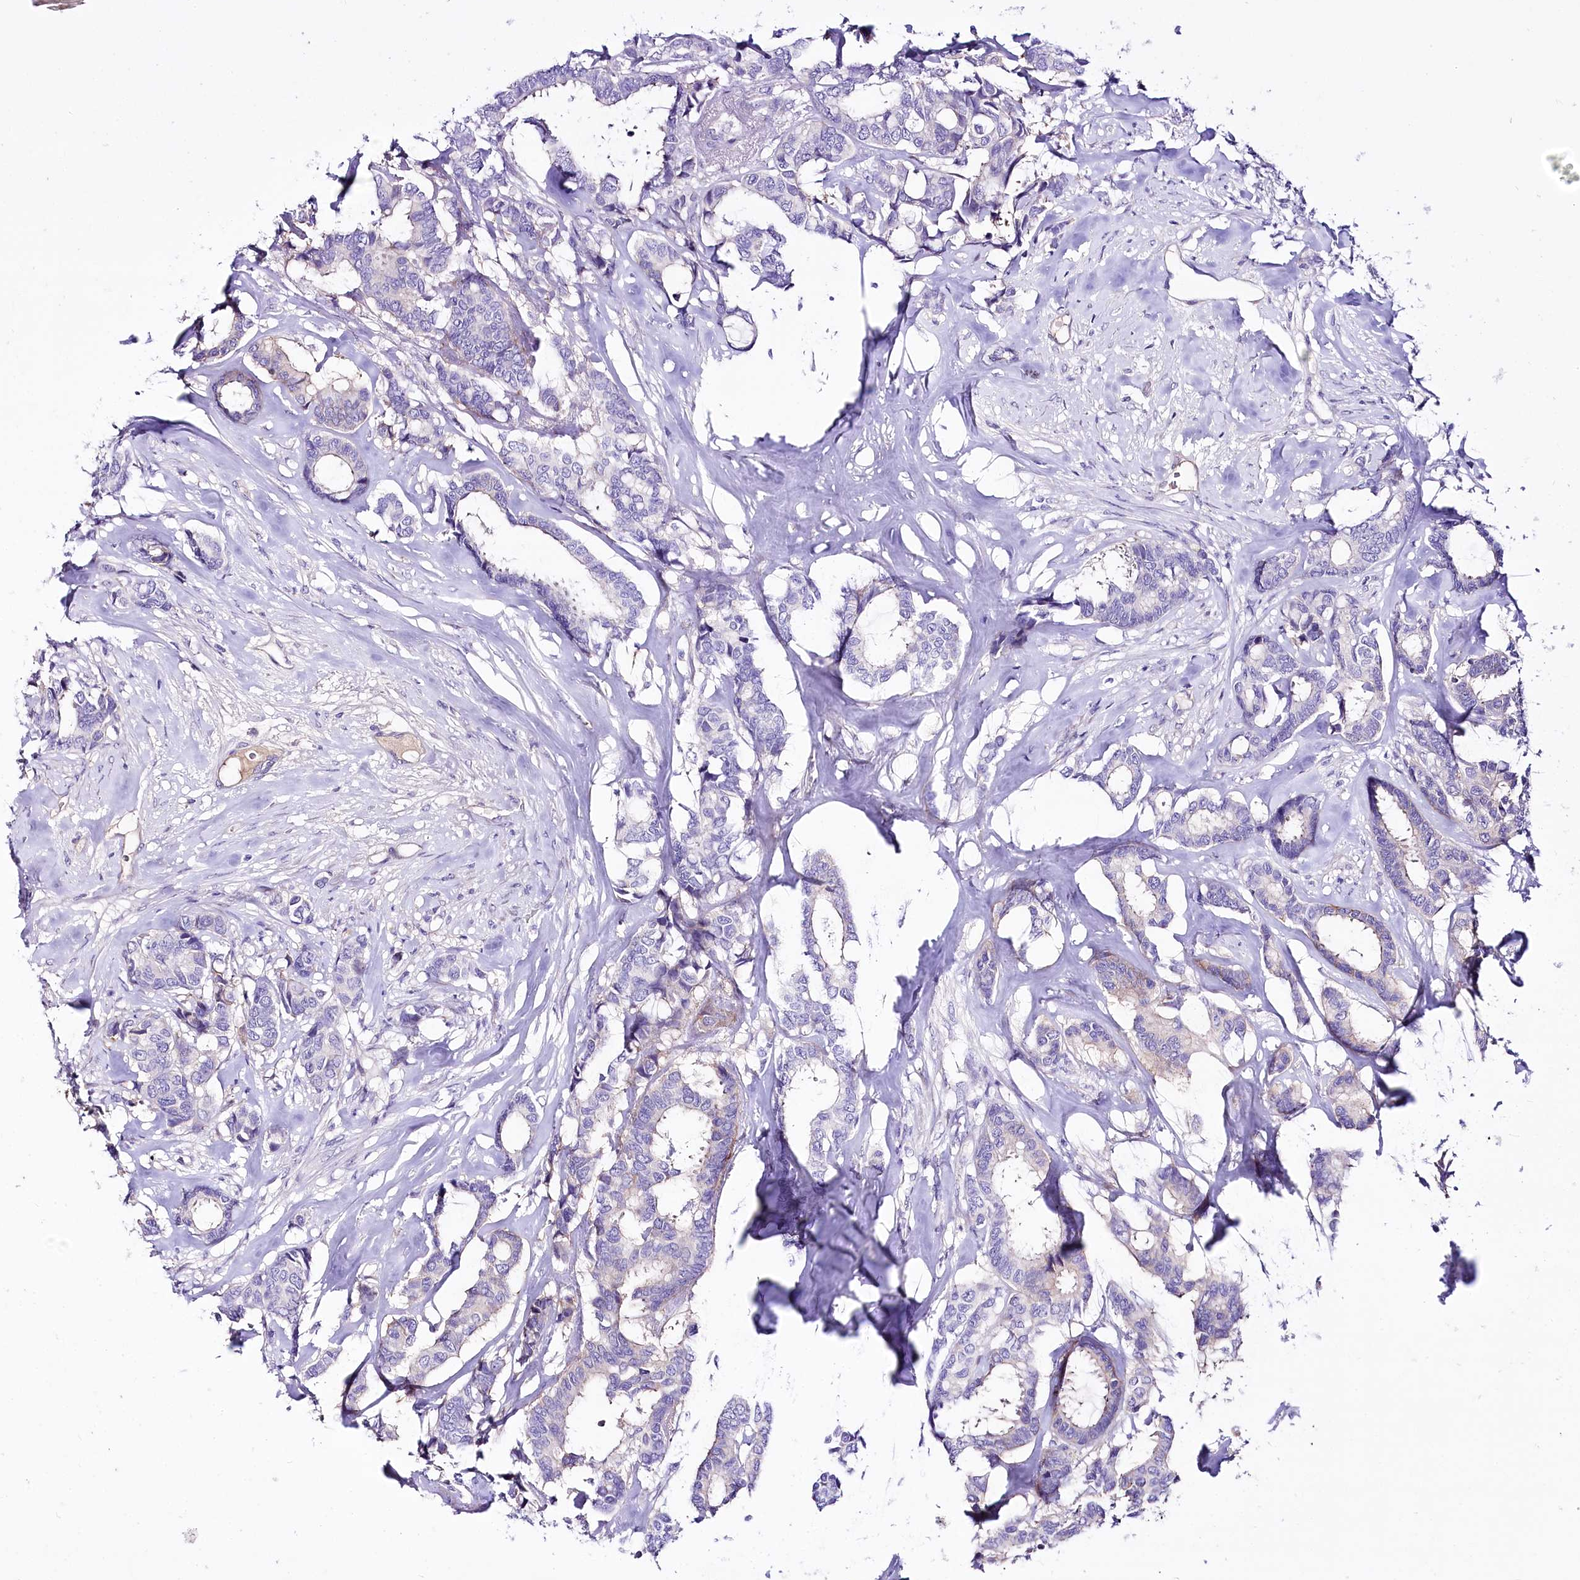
{"staining": {"intensity": "negative", "quantity": "none", "location": "none"}, "tissue": "breast cancer", "cell_type": "Tumor cells", "image_type": "cancer", "snomed": [{"axis": "morphology", "description": "Duct carcinoma"}, {"axis": "topography", "description": "Breast"}], "caption": "Immunohistochemistry (IHC) photomicrograph of neoplastic tissue: human breast cancer stained with DAB (3,3'-diaminobenzidine) demonstrates no significant protein positivity in tumor cells.", "gene": "CEP164", "patient": {"sex": "female", "age": 87}}